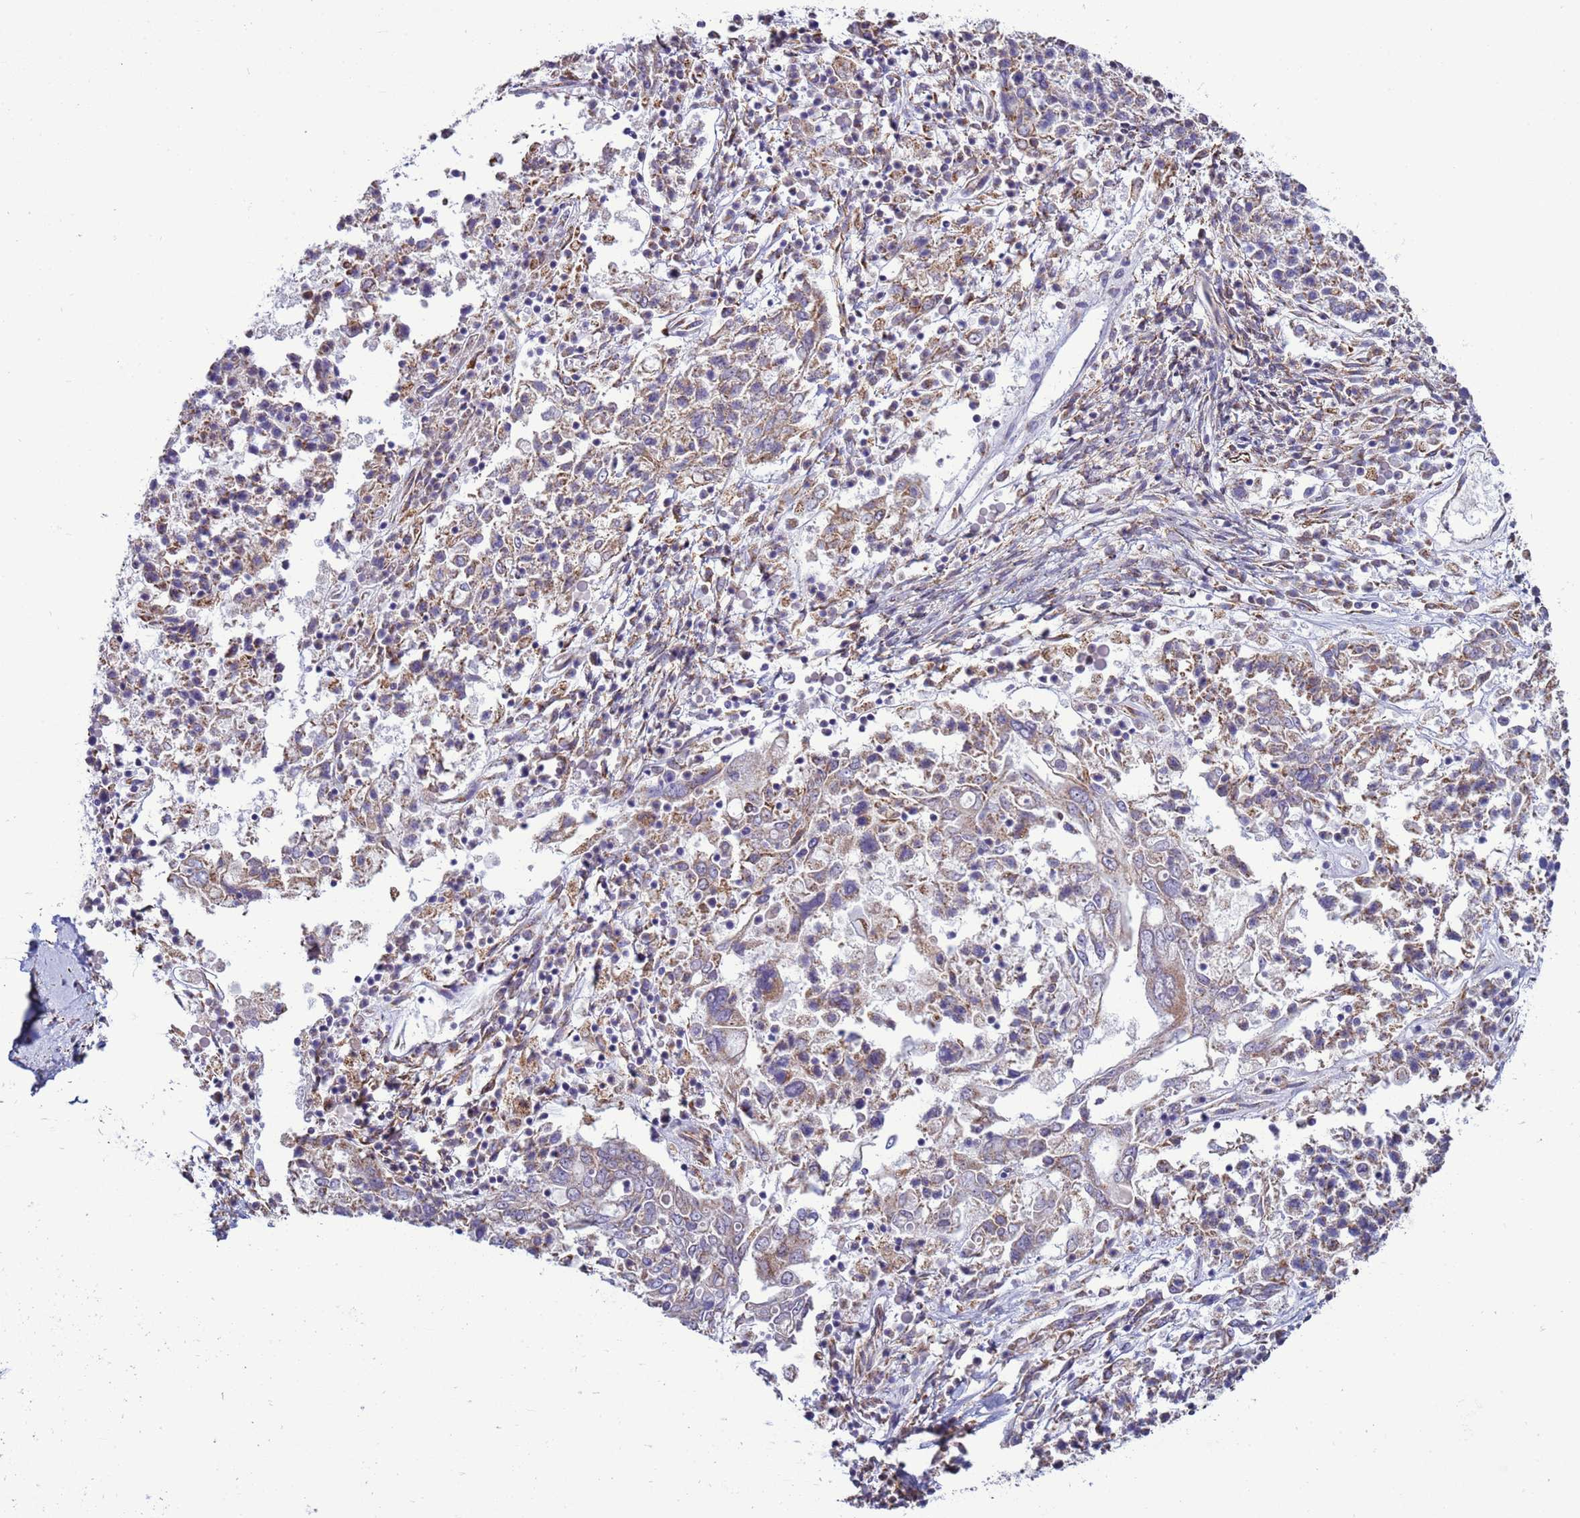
{"staining": {"intensity": "moderate", "quantity": "25%-75%", "location": "cytoplasmic/membranous"}, "tissue": "ovarian cancer", "cell_type": "Tumor cells", "image_type": "cancer", "snomed": [{"axis": "morphology", "description": "Carcinoma, endometroid"}, {"axis": "topography", "description": "Ovary"}], "caption": "Endometroid carcinoma (ovarian) tissue demonstrates moderate cytoplasmic/membranous staining in about 25%-75% of tumor cells, visualized by immunohistochemistry.", "gene": "ABHD17B", "patient": {"sex": "female", "age": 62}}